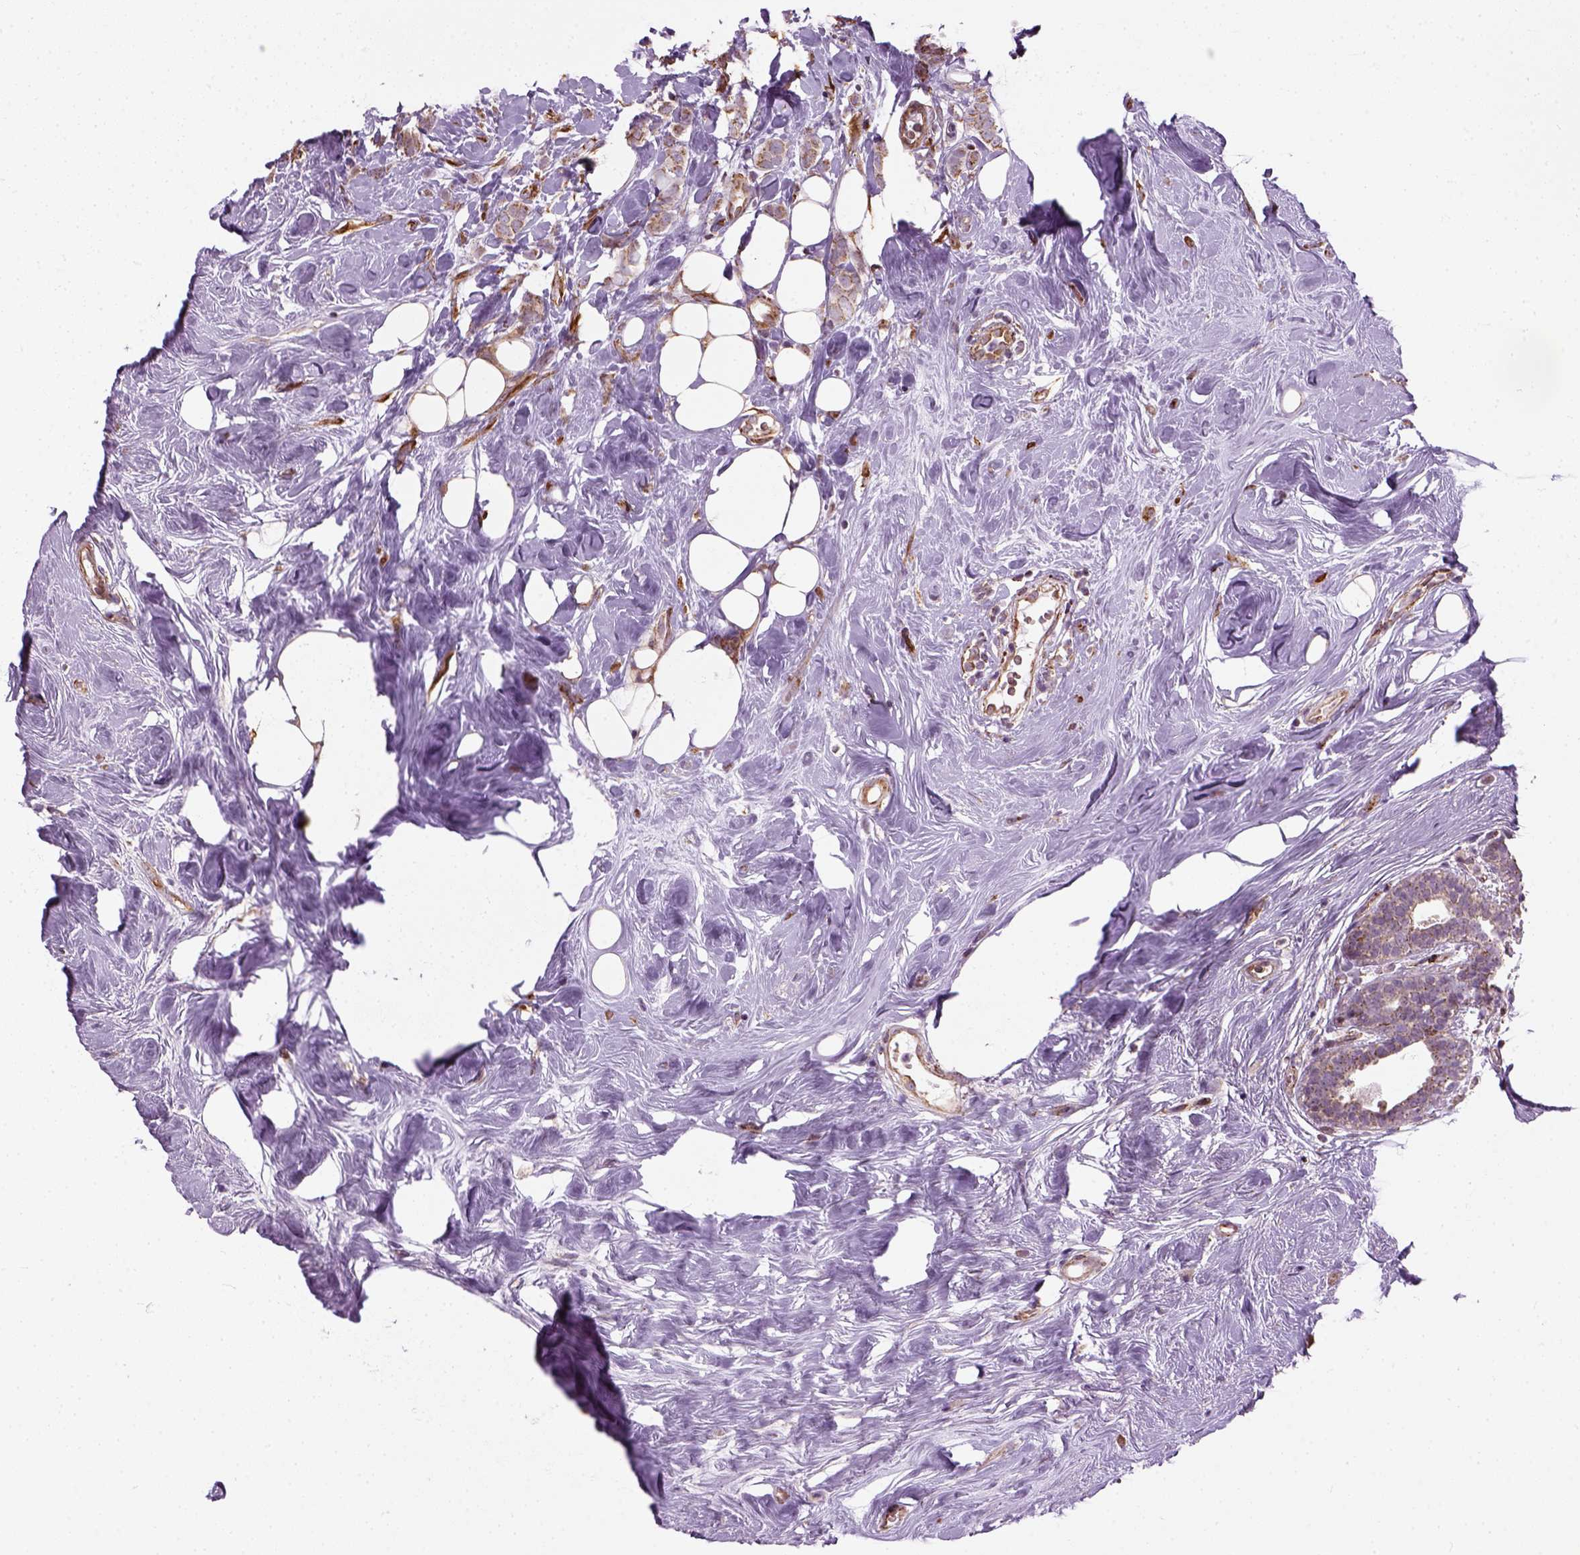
{"staining": {"intensity": "weak", "quantity": ">75%", "location": "cytoplasmic/membranous"}, "tissue": "breast cancer", "cell_type": "Tumor cells", "image_type": "cancer", "snomed": [{"axis": "morphology", "description": "Lobular carcinoma"}, {"axis": "topography", "description": "Breast"}], "caption": "This is a photomicrograph of immunohistochemistry staining of breast lobular carcinoma, which shows weak positivity in the cytoplasmic/membranous of tumor cells.", "gene": "XK", "patient": {"sex": "female", "age": 49}}